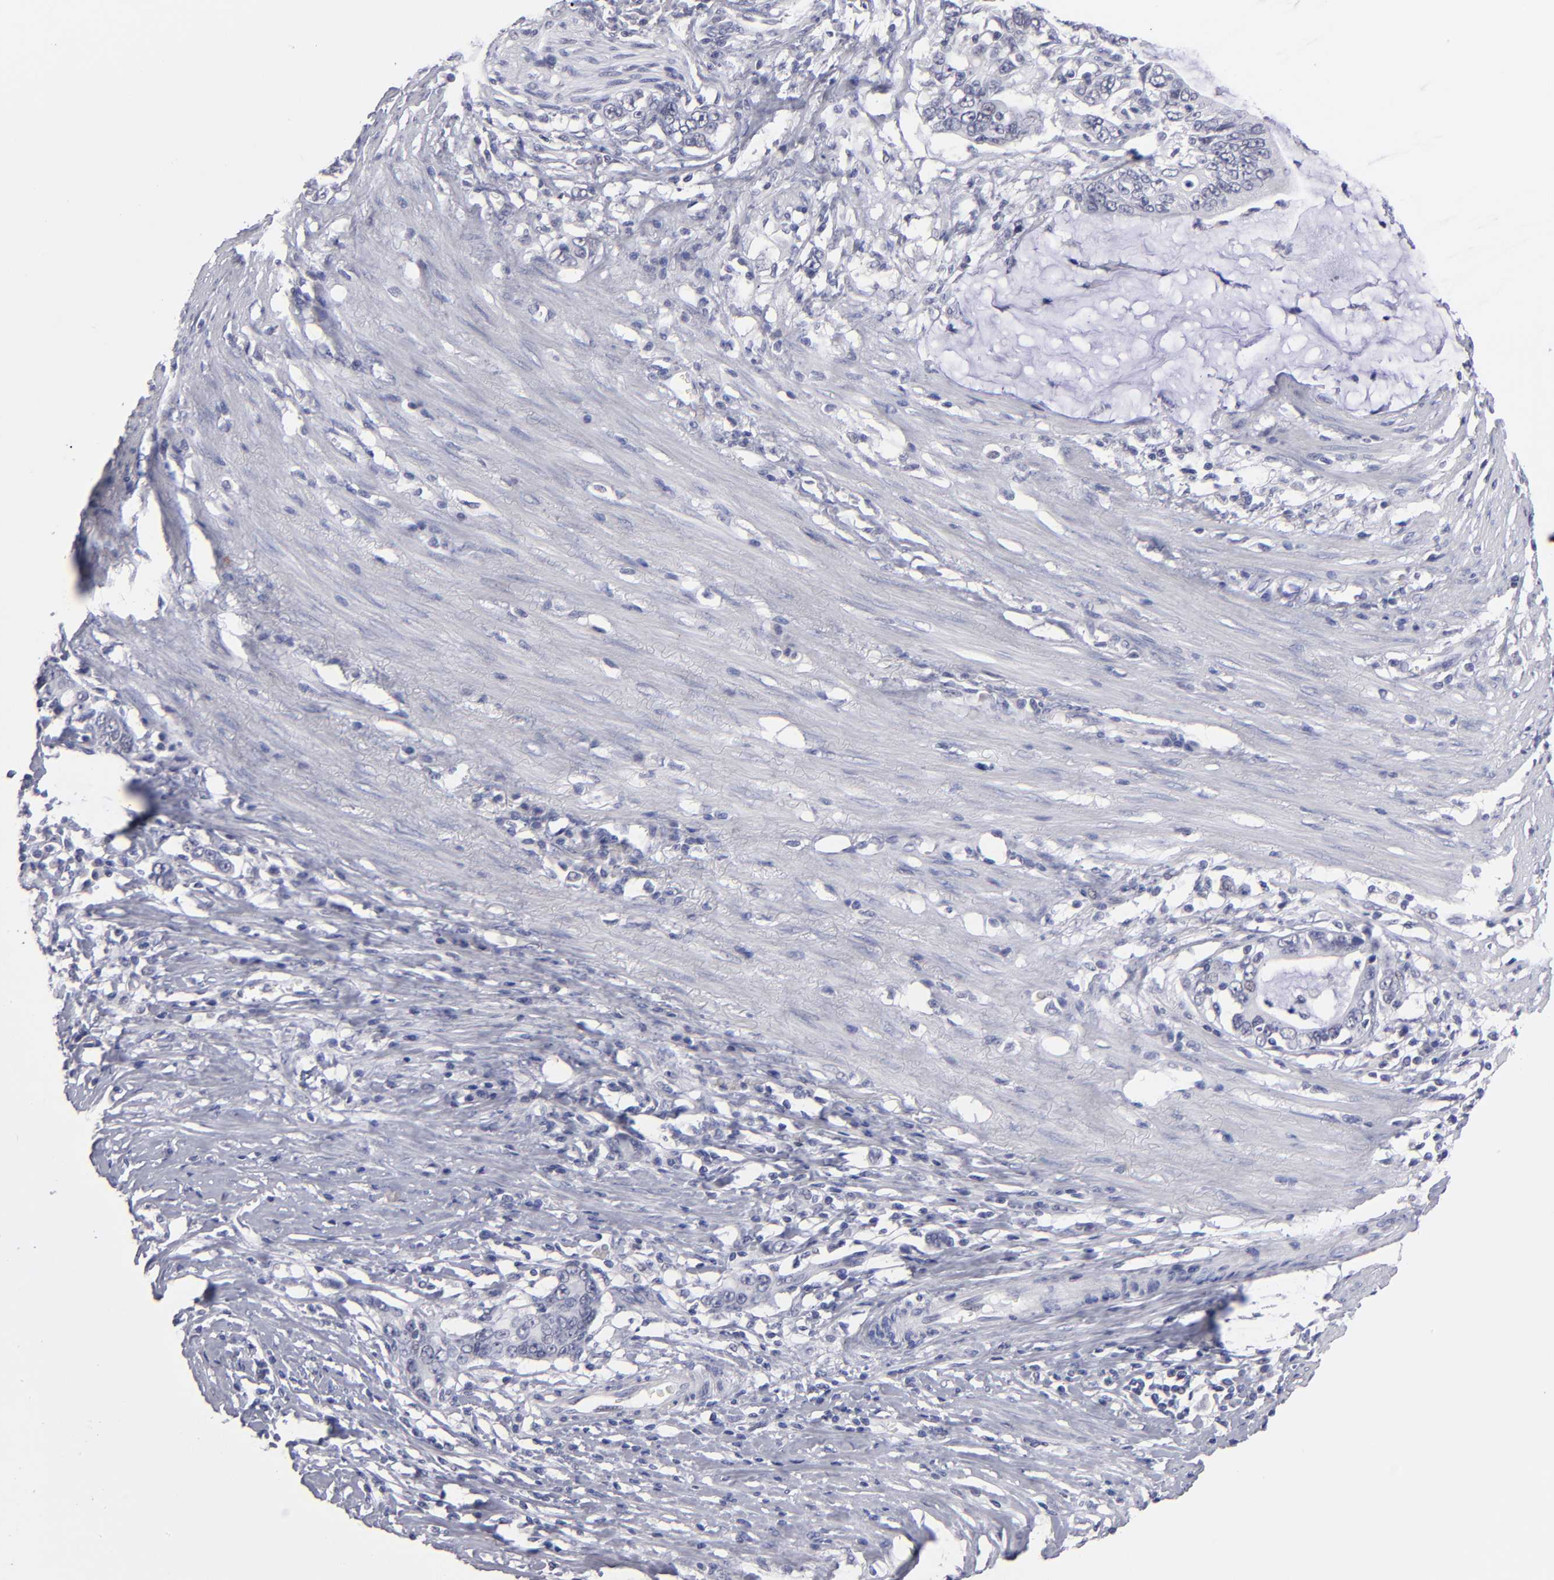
{"staining": {"intensity": "negative", "quantity": "none", "location": "none"}, "tissue": "stomach cancer", "cell_type": "Tumor cells", "image_type": "cancer", "snomed": [{"axis": "morphology", "description": "Adenocarcinoma, NOS"}, {"axis": "topography", "description": "Stomach, lower"}], "caption": "DAB (3,3'-diaminobenzidine) immunohistochemical staining of adenocarcinoma (stomach) shows no significant expression in tumor cells.", "gene": "TEX11", "patient": {"sex": "female", "age": 72}}